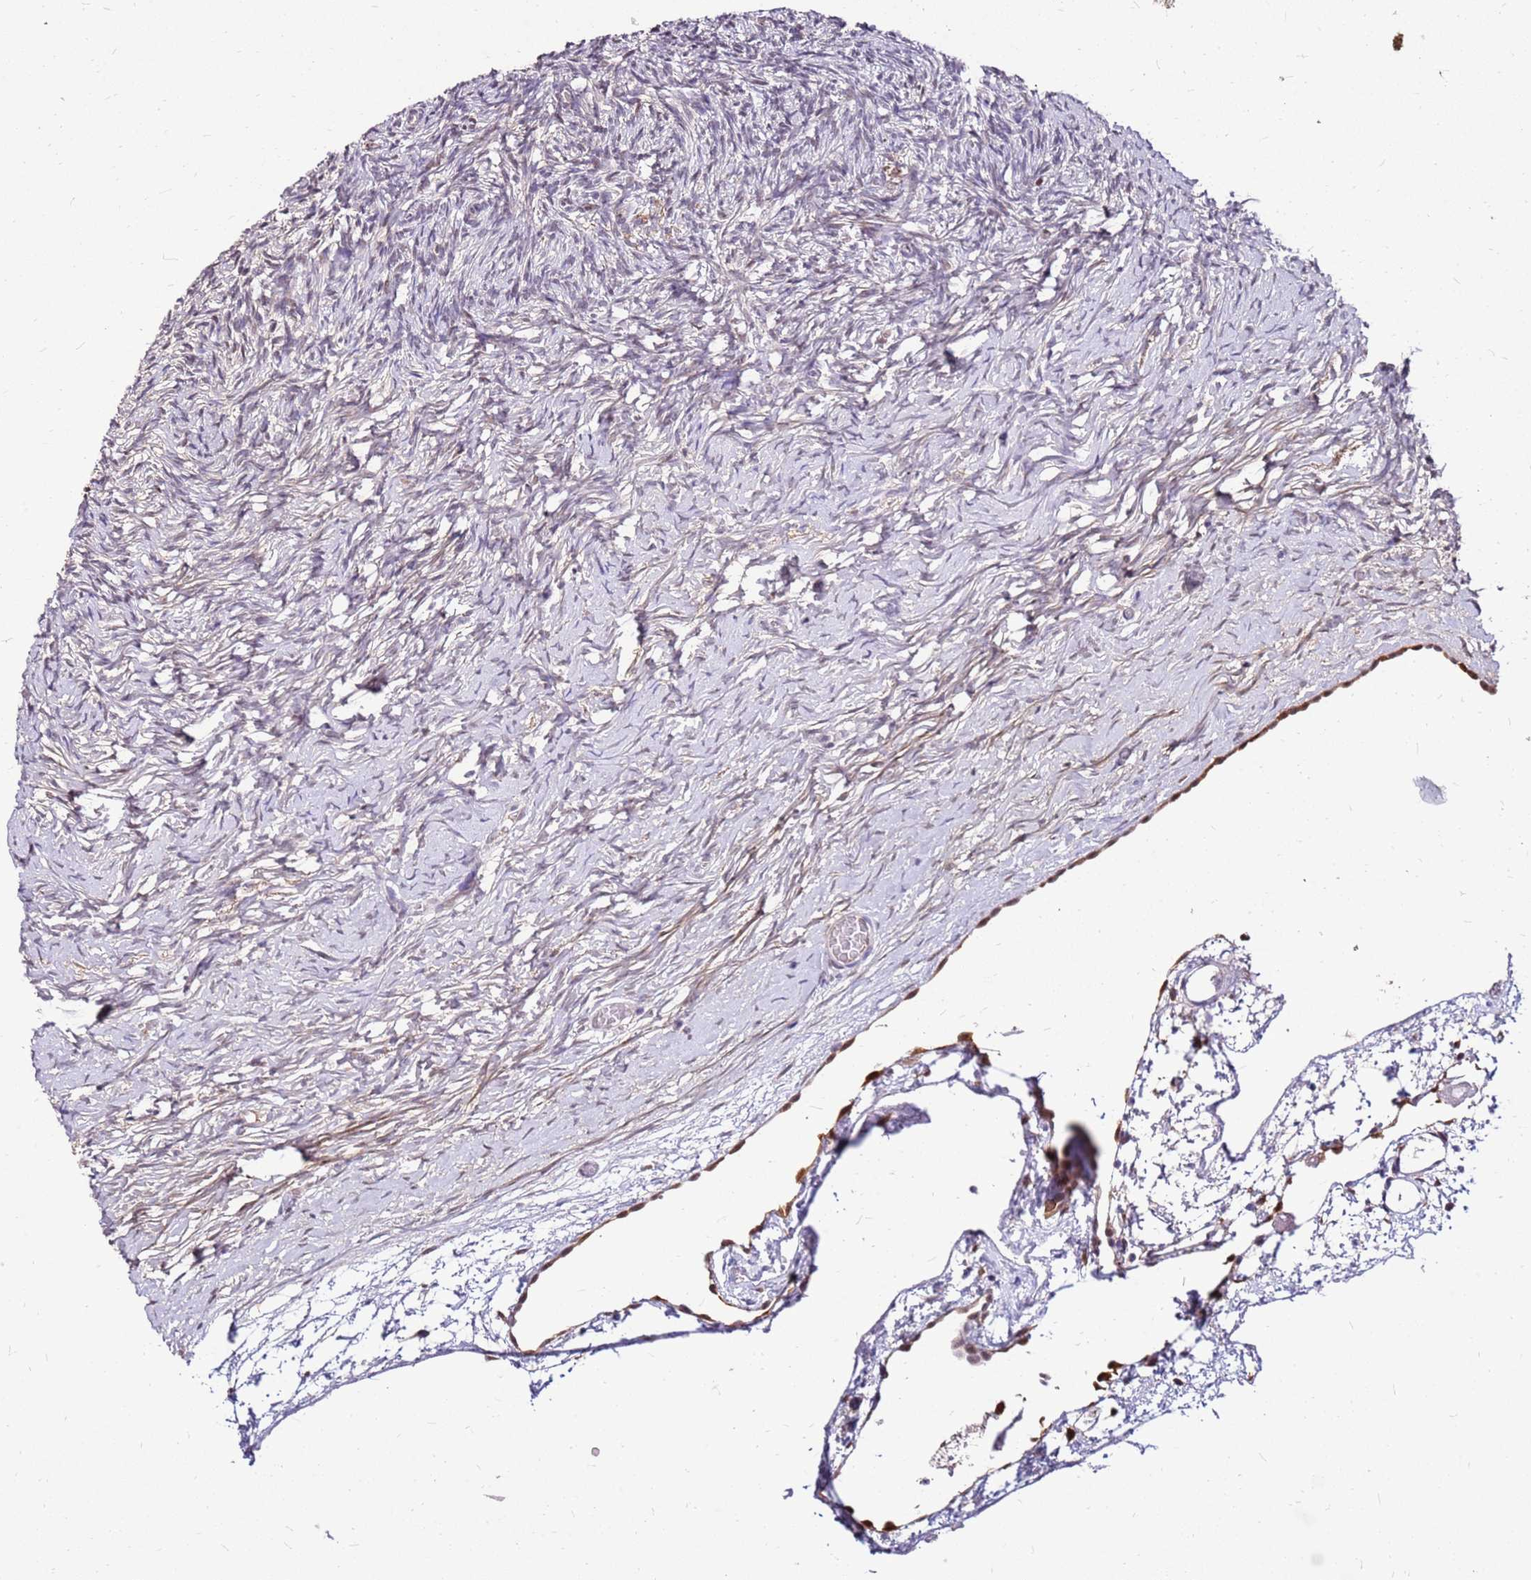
{"staining": {"intensity": "weak", "quantity": "<25%", "location": "cytoplasmic/membranous"}, "tissue": "ovary", "cell_type": "Ovarian stroma cells", "image_type": "normal", "snomed": [{"axis": "morphology", "description": "Normal tissue, NOS"}, {"axis": "topography", "description": "Ovary"}], "caption": "This is an immunohistochemistry micrograph of benign ovary. There is no expression in ovarian stroma cells.", "gene": "ALDH1A3", "patient": {"sex": "female", "age": 39}}